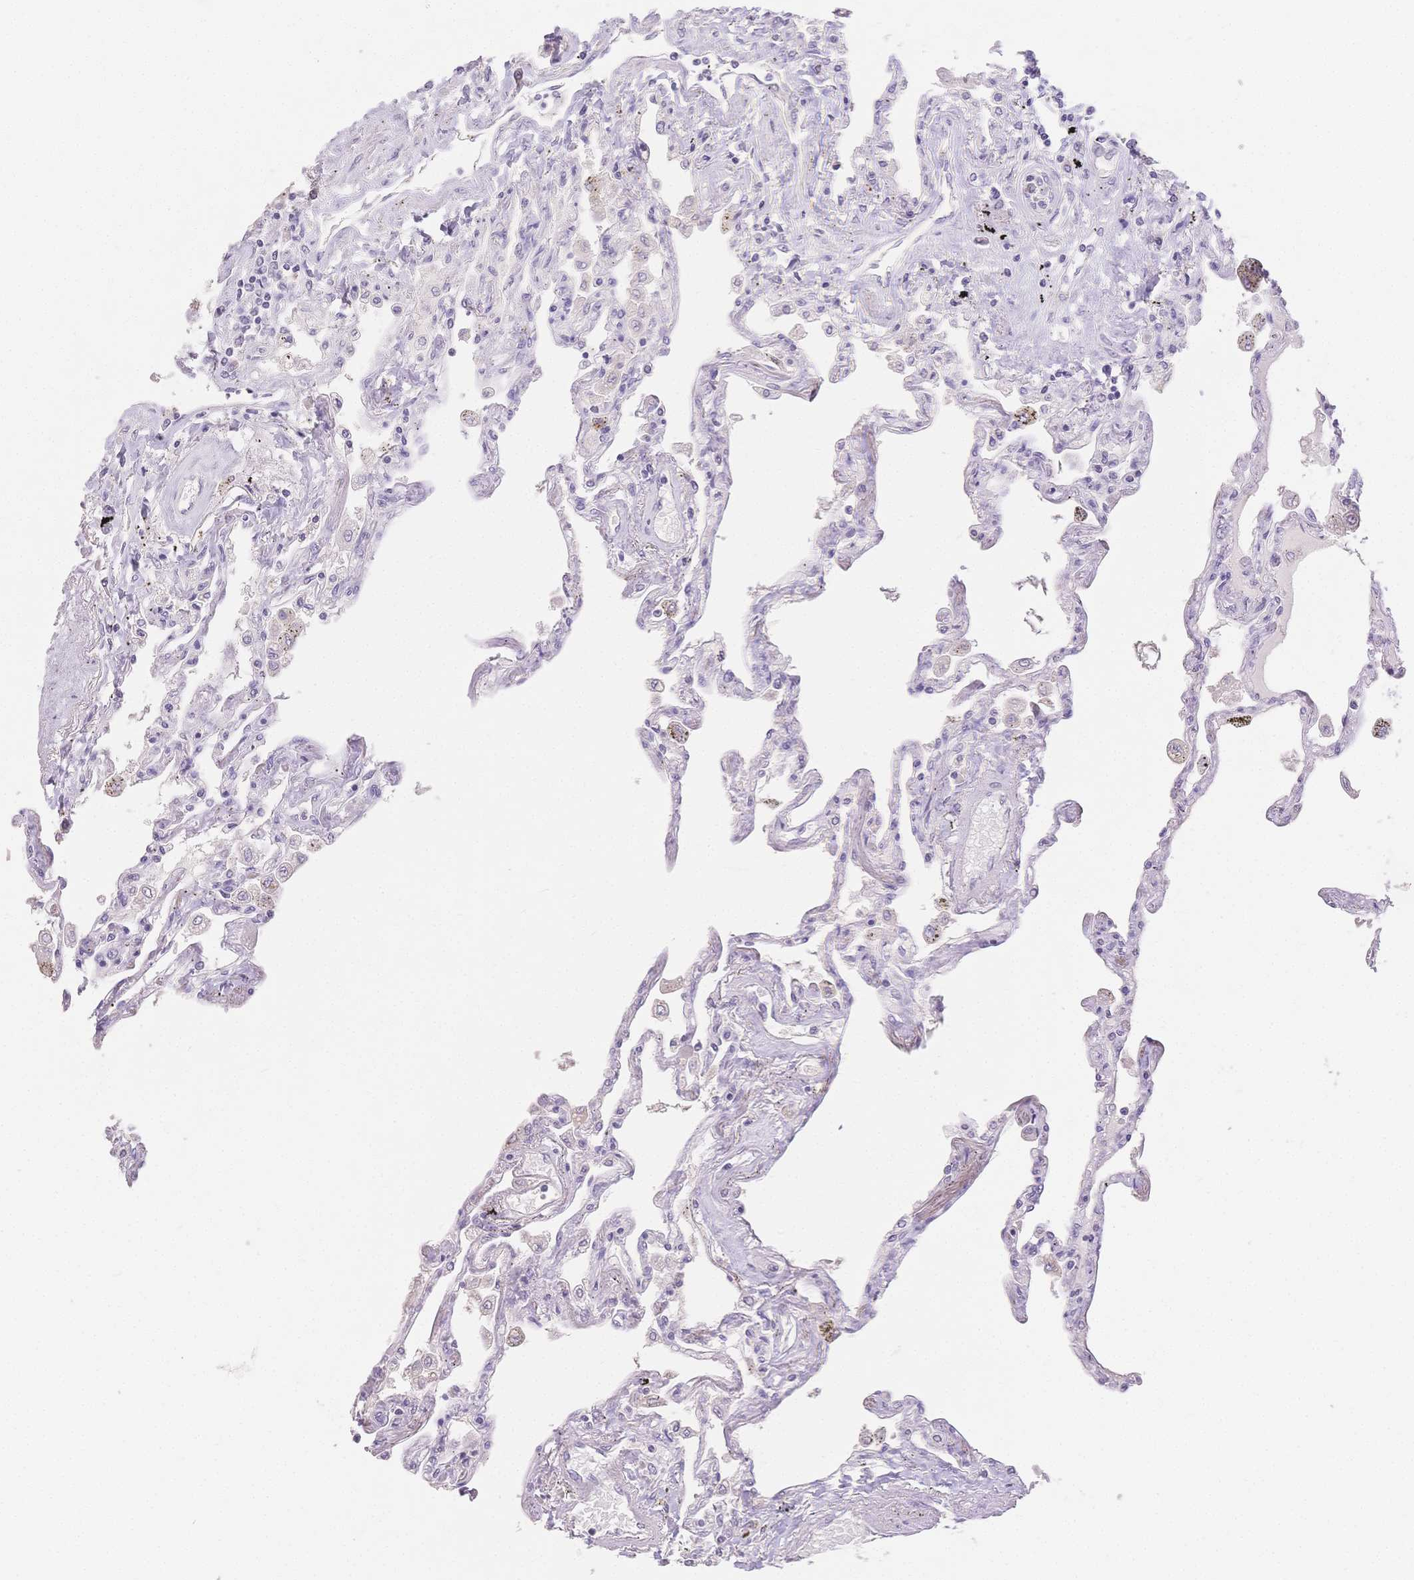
{"staining": {"intensity": "negative", "quantity": "none", "location": "none"}, "tissue": "lung", "cell_type": "Alveolar cells", "image_type": "normal", "snomed": [{"axis": "morphology", "description": "Normal tissue, NOS"}, {"axis": "morphology", "description": "Adenocarcinoma, NOS"}, {"axis": "topography", "description": "Cartilage tissue"}, {"axis": "topography", "description": "Lung"}], "caption": "An immunohistochemistry (IHC) micrograph of benign lung is shown. There is no staining in alveolar cells of lung. (Brightfield microscopy of DAB immunohistochemistry (IHC) at high magnification).", "gene": "SUV39H2", "patient": {"sex": "female", "age": 67}}